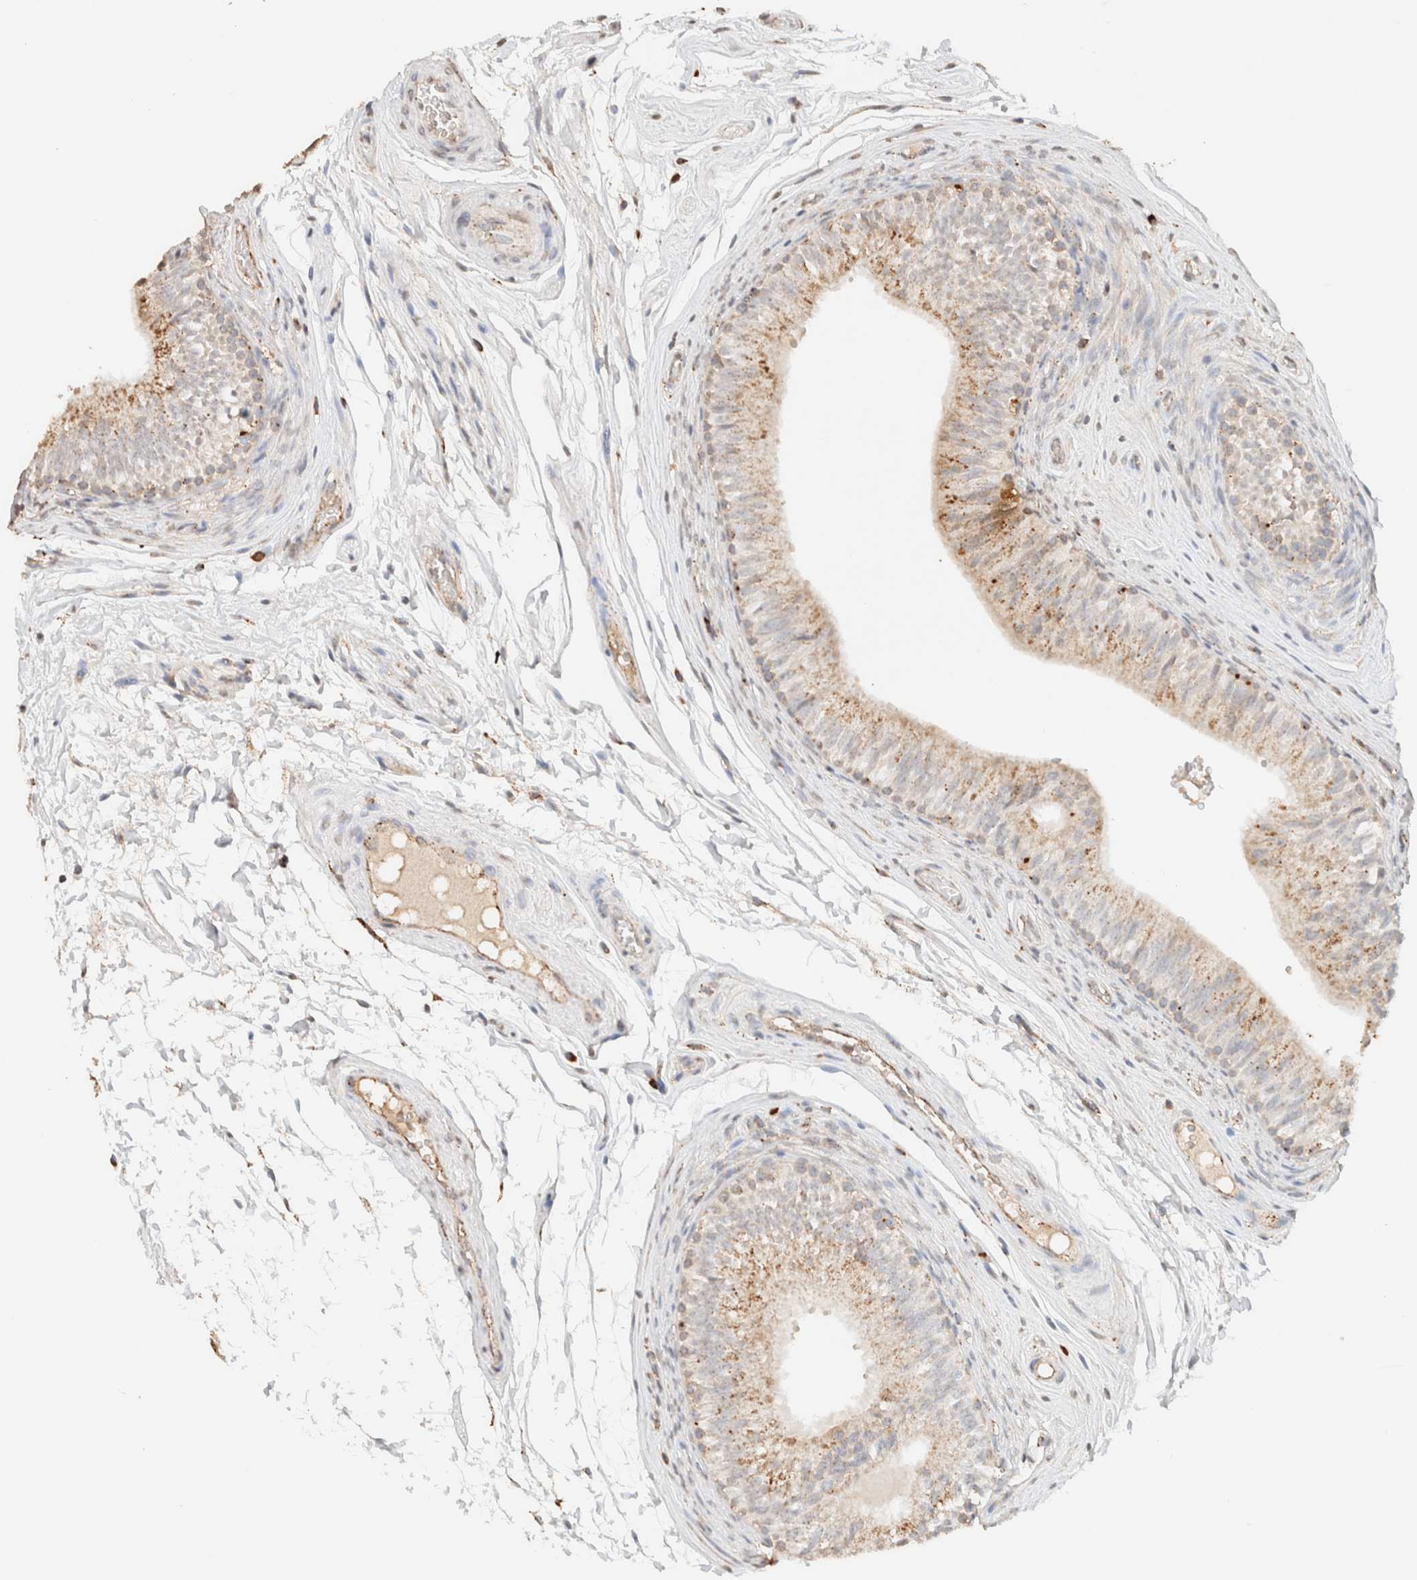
{"staining": {"intensity": "moderate", "quantity": "25%-75%", "location": "cytoplasmic/membranous"}, "tissue": "epididymis", "cell_type": "Glandular cells", "image_type": "normal", "snomed": [{"axis": "morphology", "description": "Normal tissue, NOS"}, {"axis": "topography", "description": "Epididymis"}], "caption": "High-power microscopy captured an immunohistochemistry (IHC) histopathology image of benign epididymis, revealing moderate cytoplasmic/membranous staining in approximately 25%-75% of glandular cells.", "gene": "CTSC", "patient": {"sex": "male", "age": 36}}